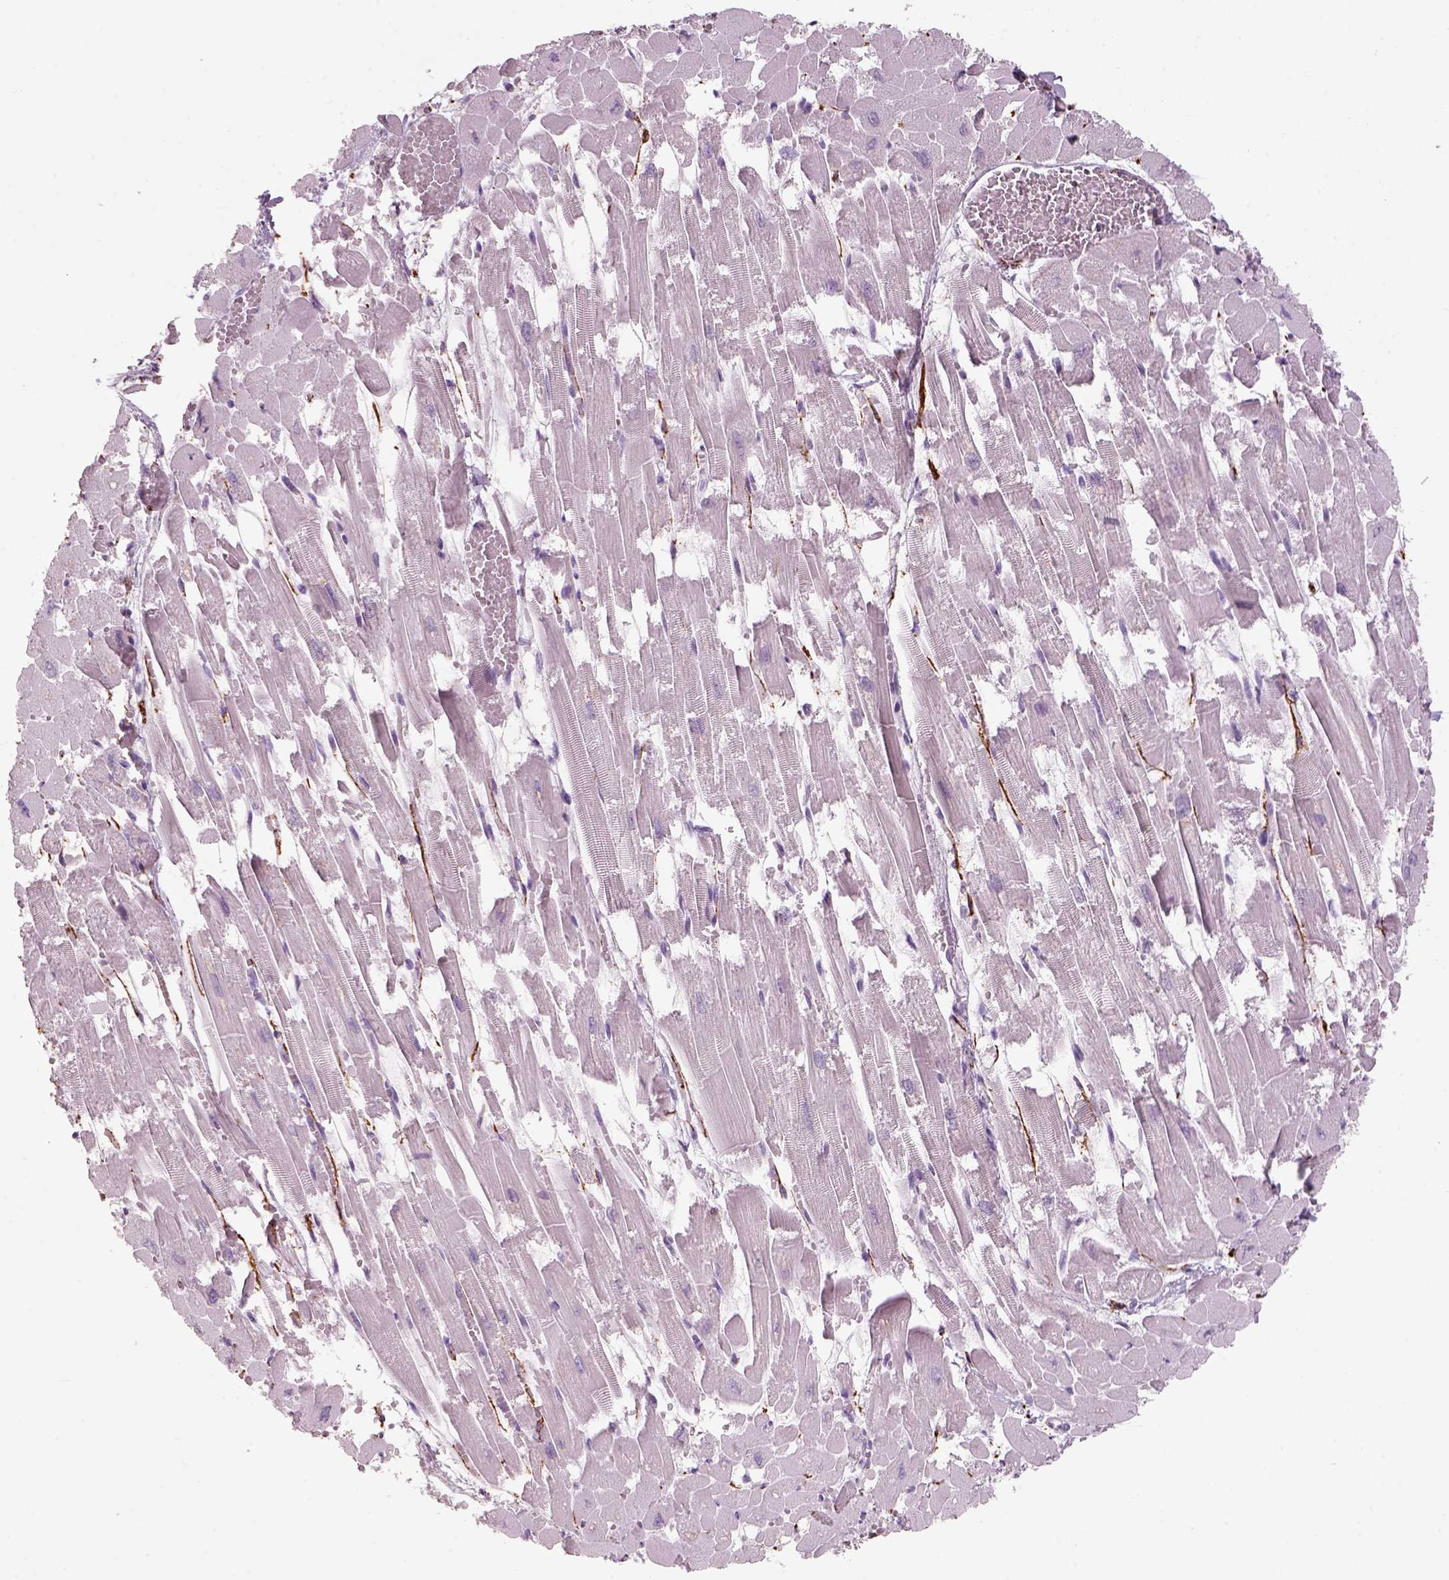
{"staining": {"intensity": "negative", "quantity": "none", "location": "none"}, "tissue": "heart muscle", "cell_type": "Cardiomyocytes", "image_type": "normal", "snomed": [{"axis": "morphology", "description": "Normal tissue, NOS"}, {"axis": "topography", "description": "Heart"}], "caption": "This is a photomicrograph of IHC staining of normal heart muscle, which shows no expression in cardiomyocytes. The staining is performed using DAB brown chromogen with nuclei counter-stained in using hematoxylin.", "gene": "SLC6A2", "patient": {"sex": "female", "age": 52}}